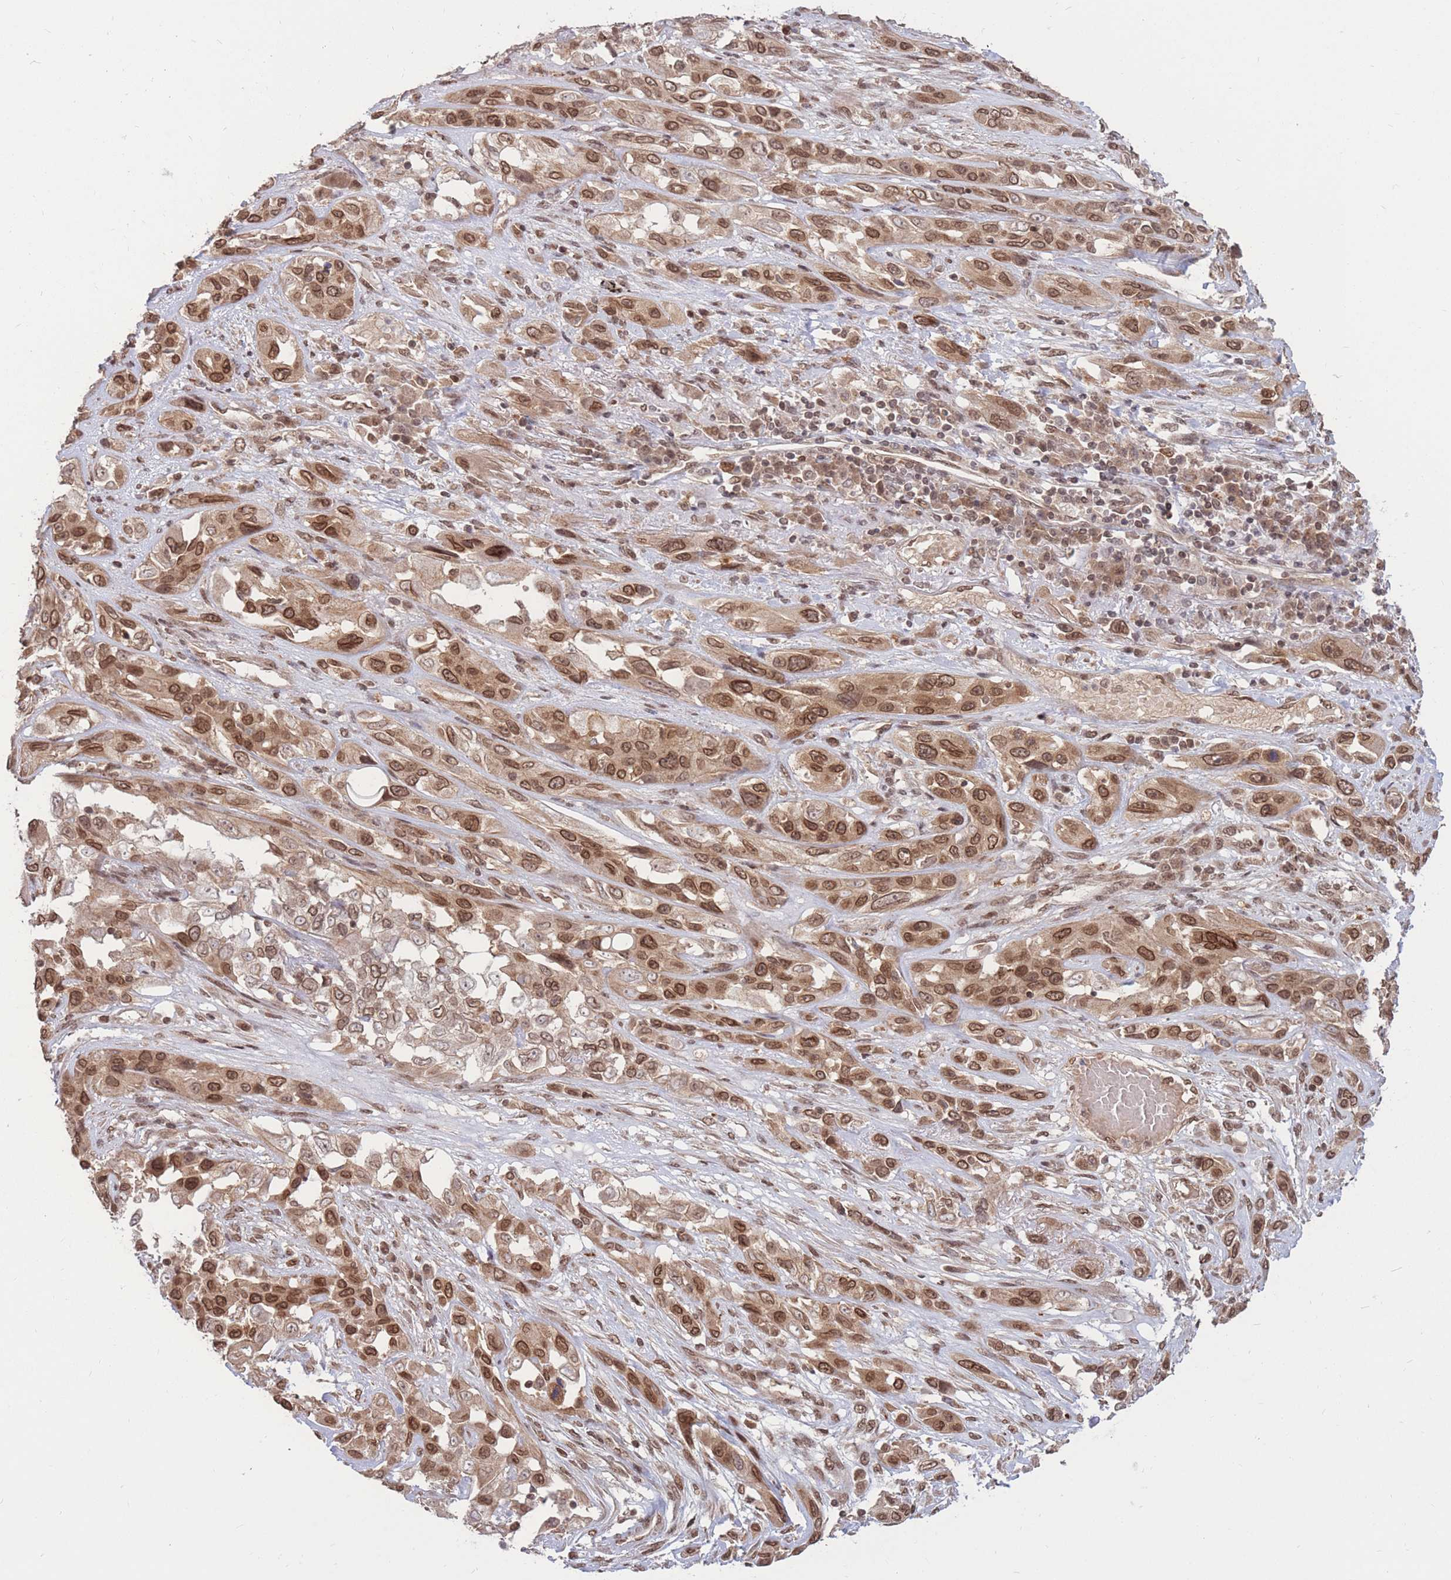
{"staining": {"intensity": "strong", "quantity": "25%-75%", "location": "cytoplasmic/membranous,nuclear"}, "tissue": "lung cancer", "cell_type": "Tumor cells", "image_type": "cancer", "snomed": [{"axis": "morphology", "description": "Squamous cell carcinoma, NOS"}, {"axis": "topography", "description": "Lung"}], "caption": "Human lung squamous cell carcinoma stained for a protein (brown) demonstrates strong cytoplasmic/membranous and nuclear positive positivity in about 25%-75% of tumor cells.", "gene": "SRA1", "patient": {"sex": "female", "age": 70}}